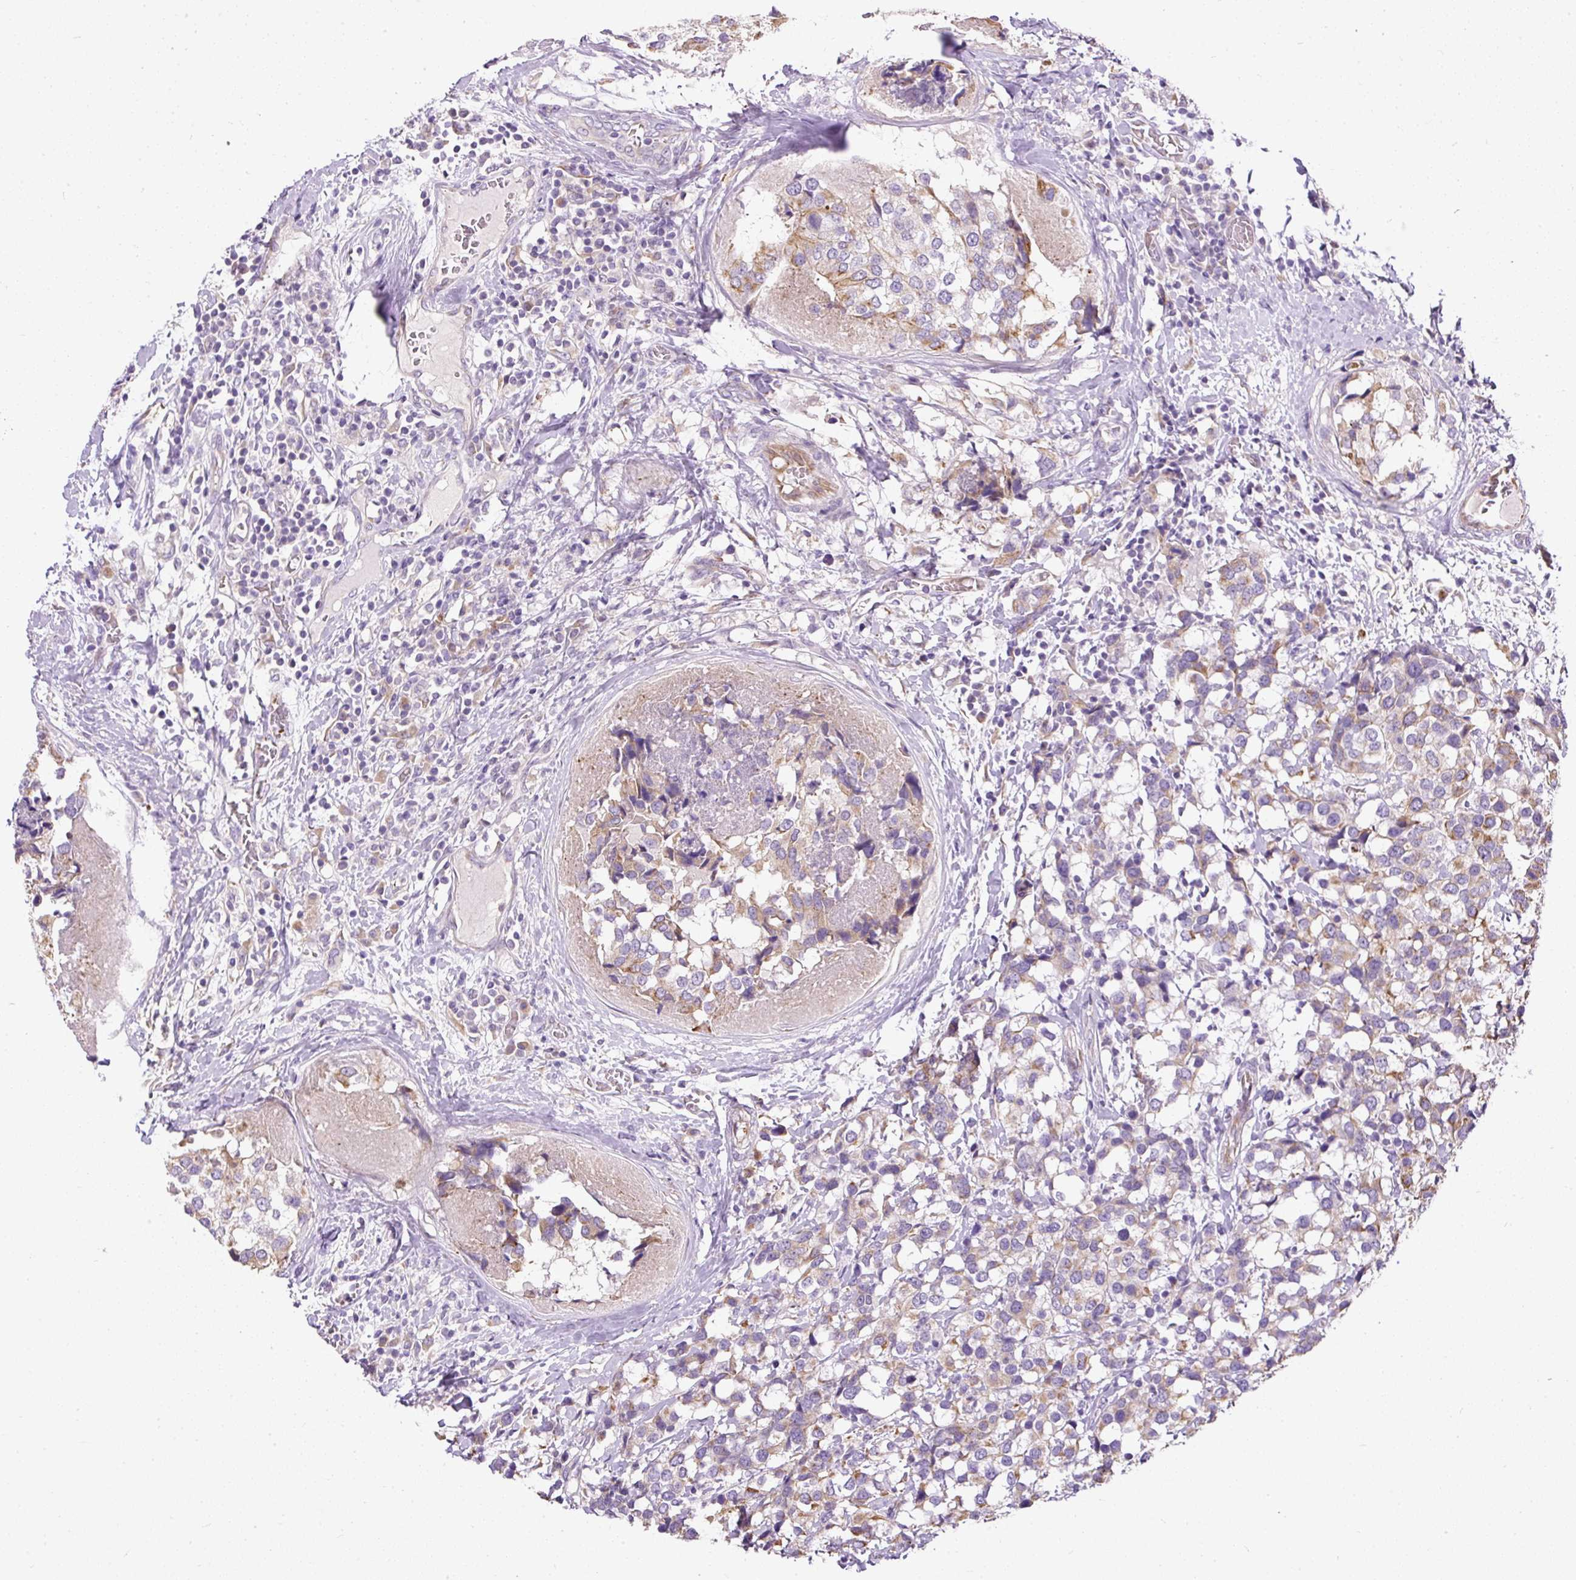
{"staining": {"intensity": "moderate", "quantity": "25%-75%", "location": "cytoplasmic/membranous"}, "tissue": "breast cancer", "cell_type": "Tumor cells", "image_type": "cancer", "snomed": [{"axis": "morphology", "description": "Lobular carcinoma"}, {"axis": "topography", "description": "Breast"}], "caption": "A brown stain highlights moderate cytoplasmic/membranous expression of a protein in human breast cancer tumor cells. (brown staining indicates protein expression, while blue staining denotes nuclei).", "gene": "FAM149A", "patient": {"sex": "female", "age": 59}}